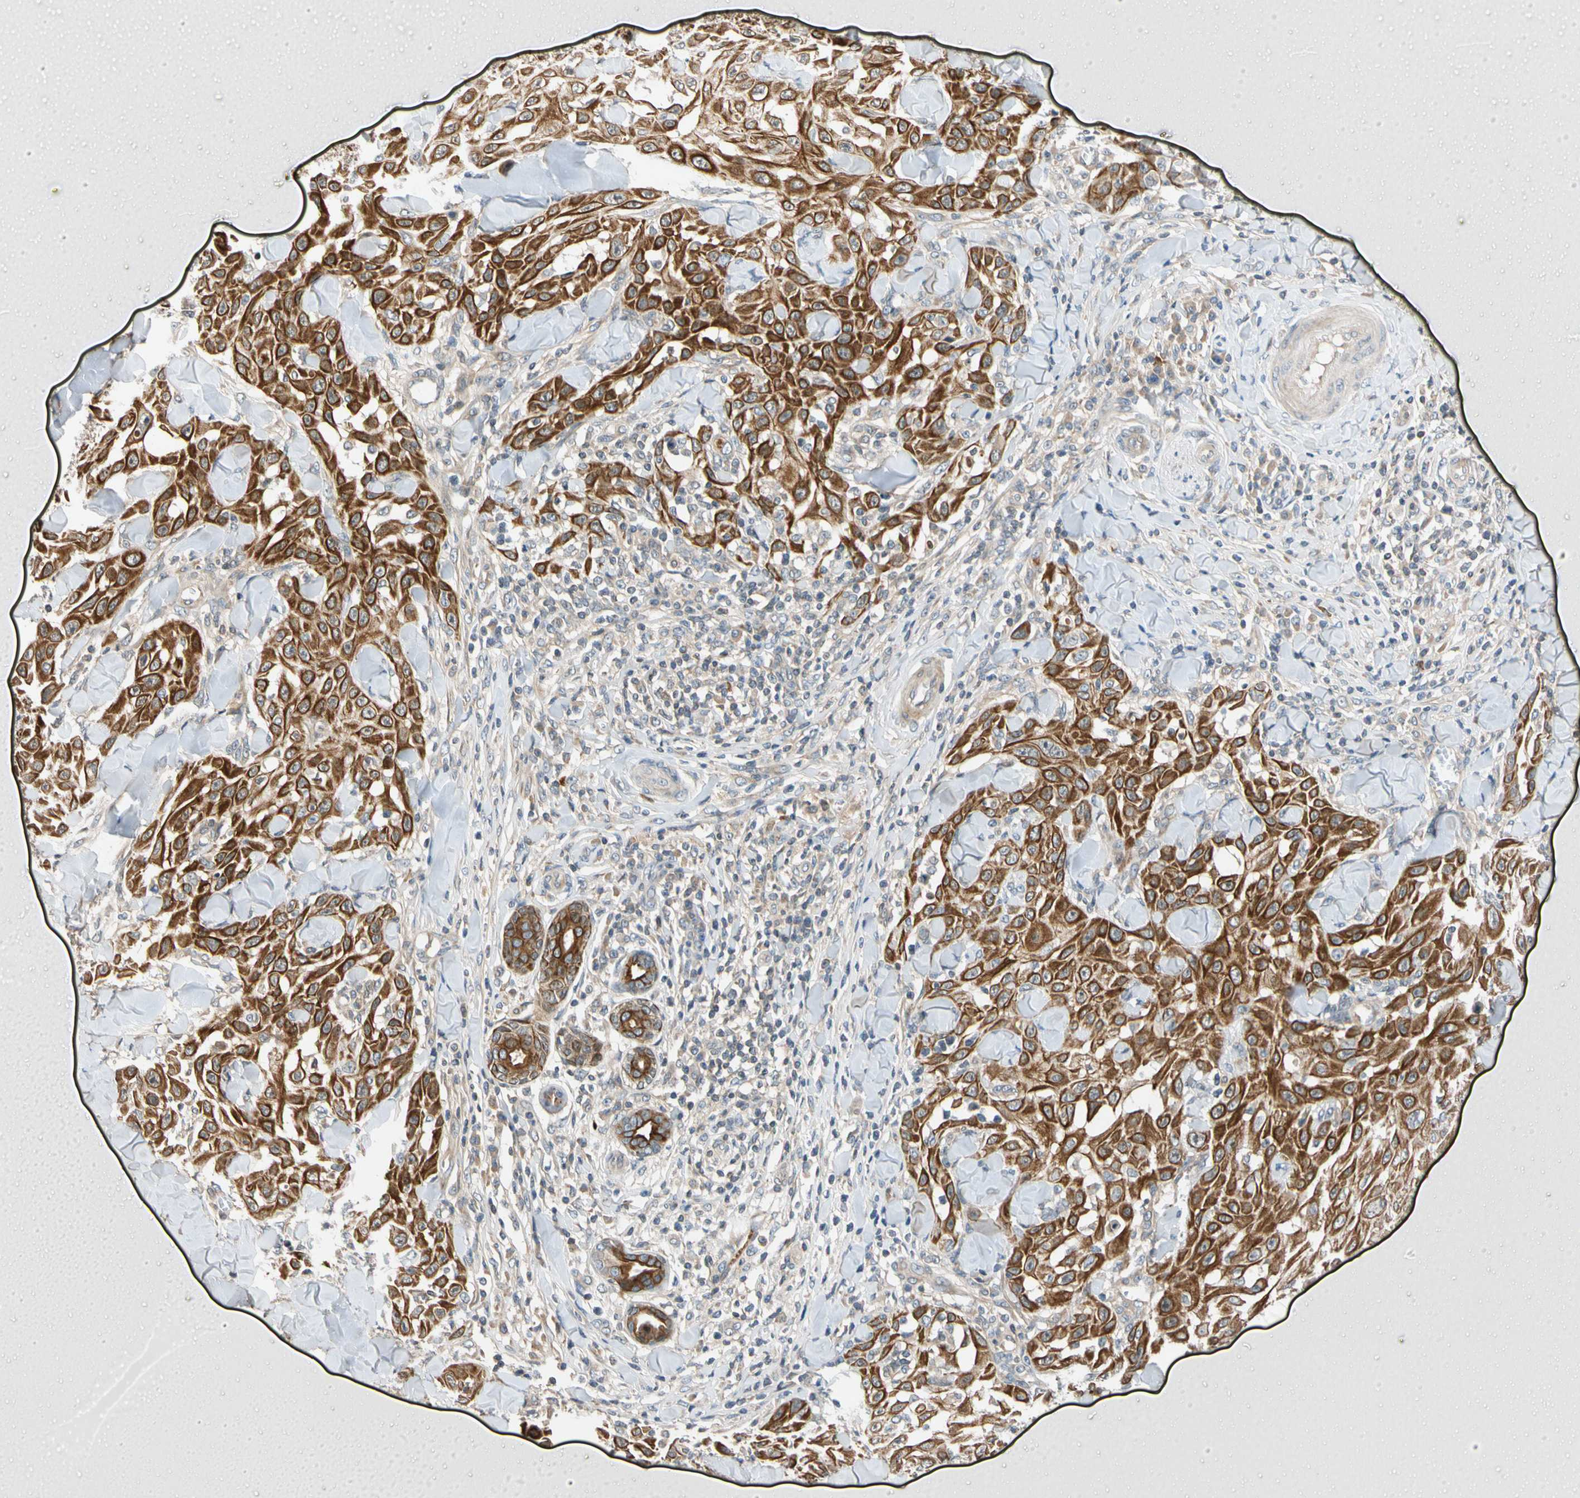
{"staining": {"intensity": "strong", "quantity": ">75%", "location": "cytoplasmic/membranous"}, "tissue": "skin cancer", "cell_type": "Tumor cells", "image_type": "cancer", "snomed": [{"axis": "morphology", "description": "Squamous cell carcinoma, NOS"}, {"axis": "topography", "description": "Skin"}], "caption": "Protein expression analysis of human skin cancer reveals strong cytoplasmic/membranous staining in approximately >75% of tumor cells. The staining is performed using DAB brown chromogen to label protein expression. The nuclei are counter-stained blue using hematoxylin.", "gene": "CNST", "patient": {"sex": "male", "age": 24}}